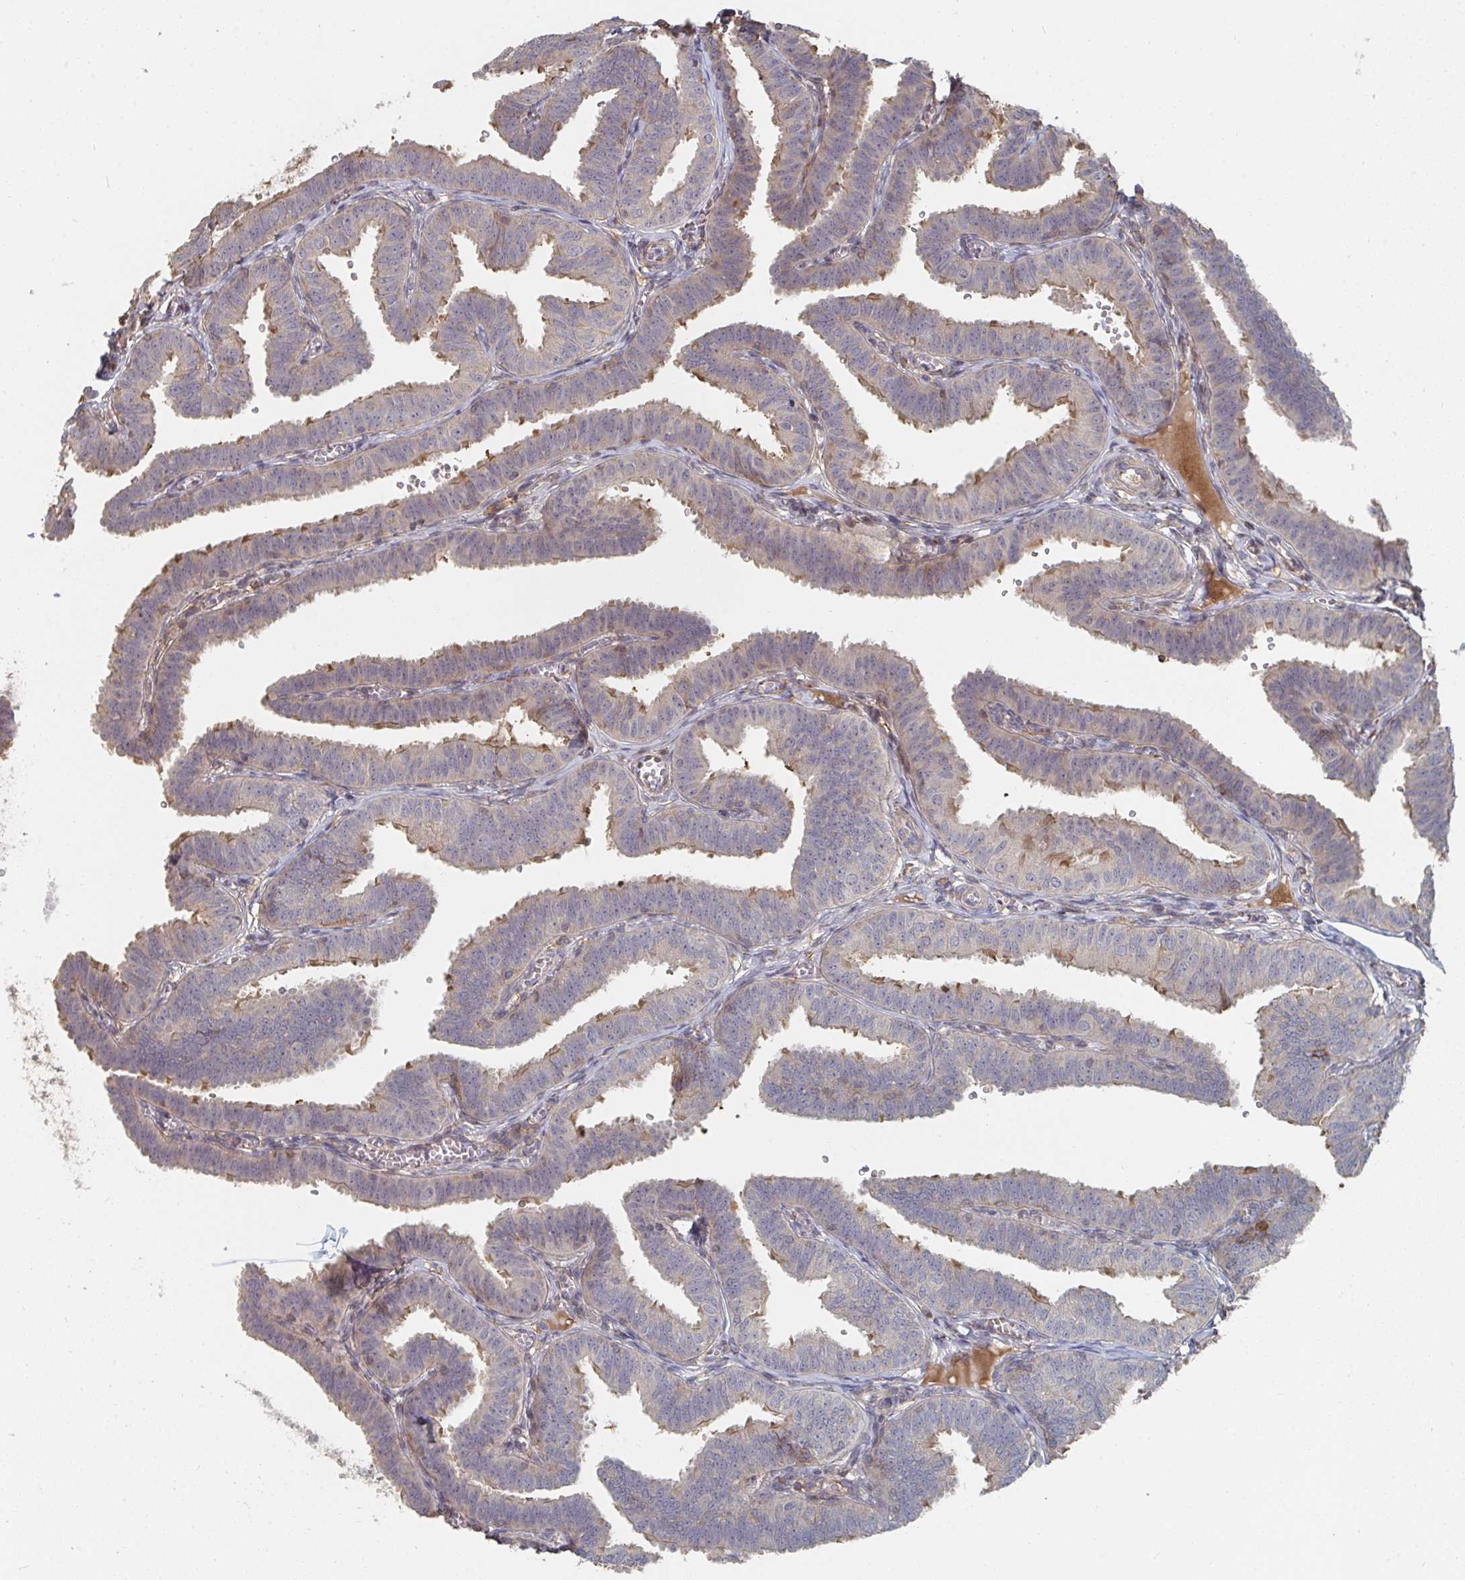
{"staining": {"intensity": "moderate", "quantity": ">75%", "location": "cytoplasmic/membranous"}, "tissue": "fallopian tube", "cell_type": "Glandular cells", "image_type": "normal", "snomed": [{"axis": "morphology", "description": "Normal tissue, NOS"}, {"axis": "topography", "description": "Fallopian tube"}], "caption": "IHC staining of unremarkable fallopian tube, which reveals medium levels of moderate cytoplasmic/membranous positivity in approximately >75% of glandular cells indicating moderate cytoplasmic/membranous protein positivity. The staining was performed using DAB (3,3'-diaminobenzidine) (brown) for protein detection and nuclei were counterstained in hematoxylin (blue).", "gene": "PTEN", "patient": {"sex": "female", "age": 25}}